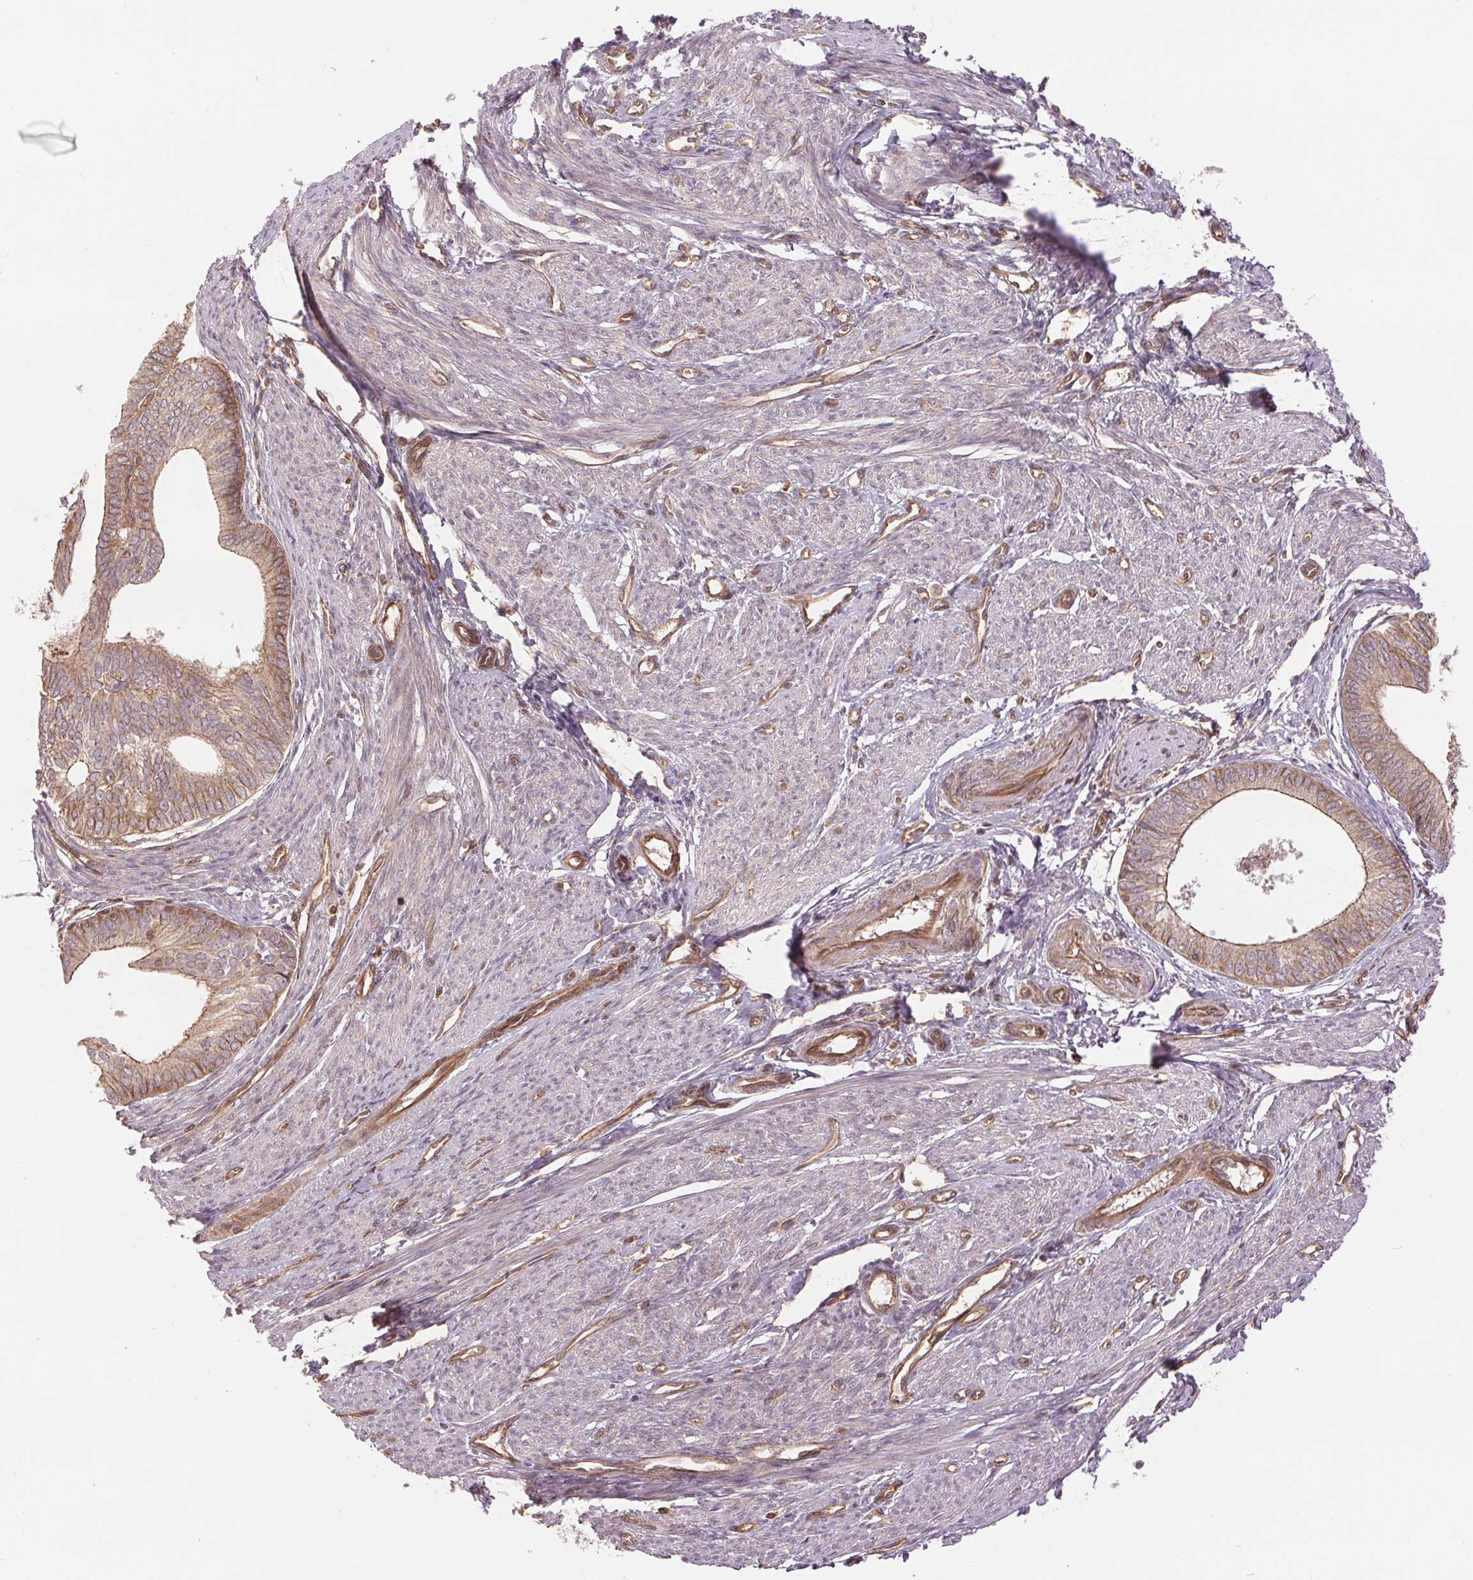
{"staining": {"intensity": "moderate", "quantity": ">75%", "location": "cytoplasmic/membranous"}, "tissue": "endometrial cancer", "cell_type": "Tumor cells", "image_type": "cancer", "snomed": [{"axis": "morphology", "description": "Adenocarcinoma, NOS"}, {"axis": "topography", "description": "Endometrium"}], "caption": "Tumor cells exhibit medium levels of moderate cytoplasmic/membranous positivity in about >75% of cells in human adenocarcinoma (endometrial).", "gene": "STARD7", "patient": {"sex": "female", "age": 75}}